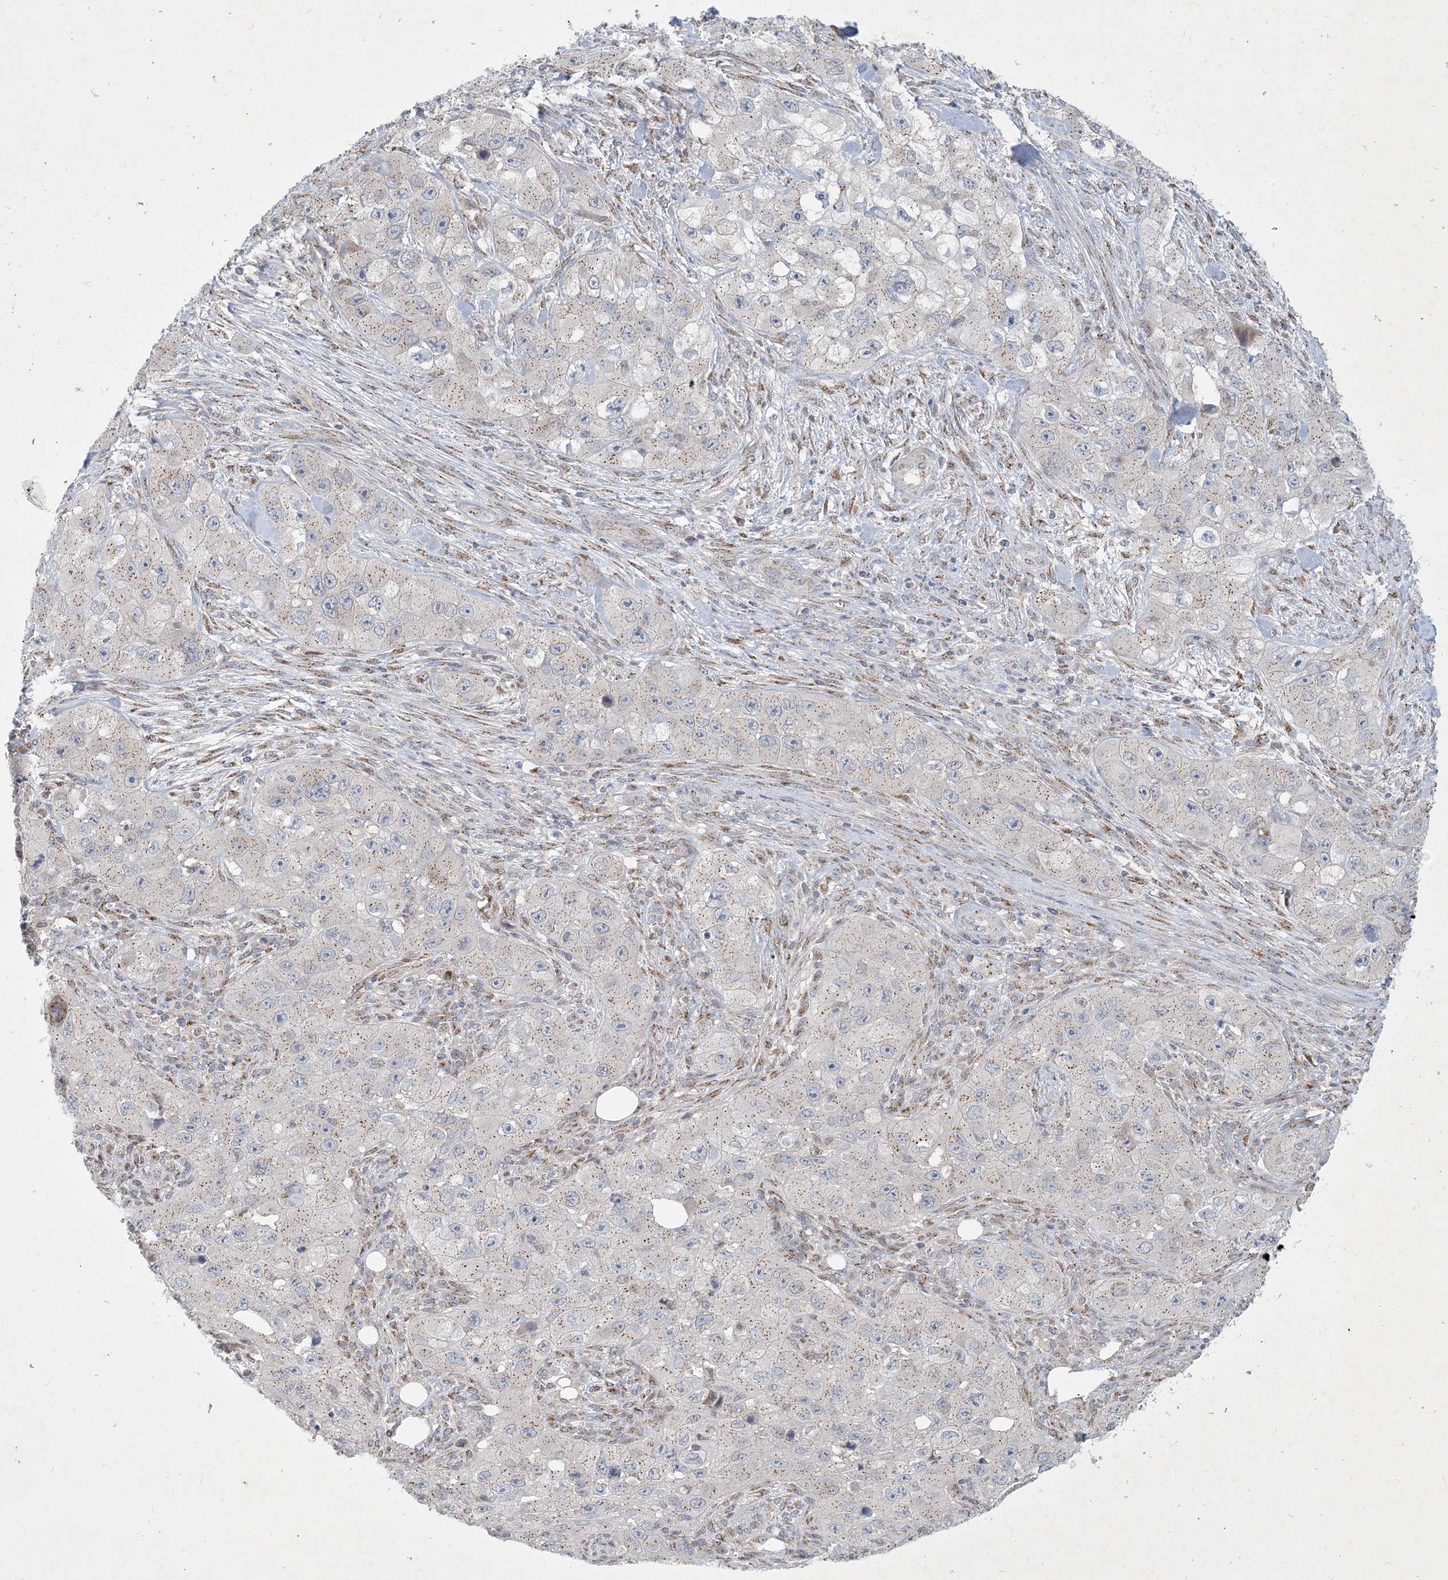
{"staining": {"intensity": "weak", "quantity": "25%-75%", "location": "cytoplasmic/membranous"}, "tissue": "skin cancer", "cell_type": "Tumor cells", "image_type": "cancer", "snomed": [{"axis": "morphology", "description": "Squamous cell carcinoma, NOS"}, {"axis": "topography", "description": "Skin"}, {"axis": "topography", "description": "Subcutis"}], "caption": "Tumor cells reveal weak cytoplasmic/membranous expression in approximately 25%-75% of cells in skin cancer (squamous cell carcinoma). The protein of interest is stained brown, and the nuclei are stained in blue (DAB IHC with brightfield microscopy, high magnification).", "gene": "CCDC14", "patient": {"sex": "male", "age": 73}}